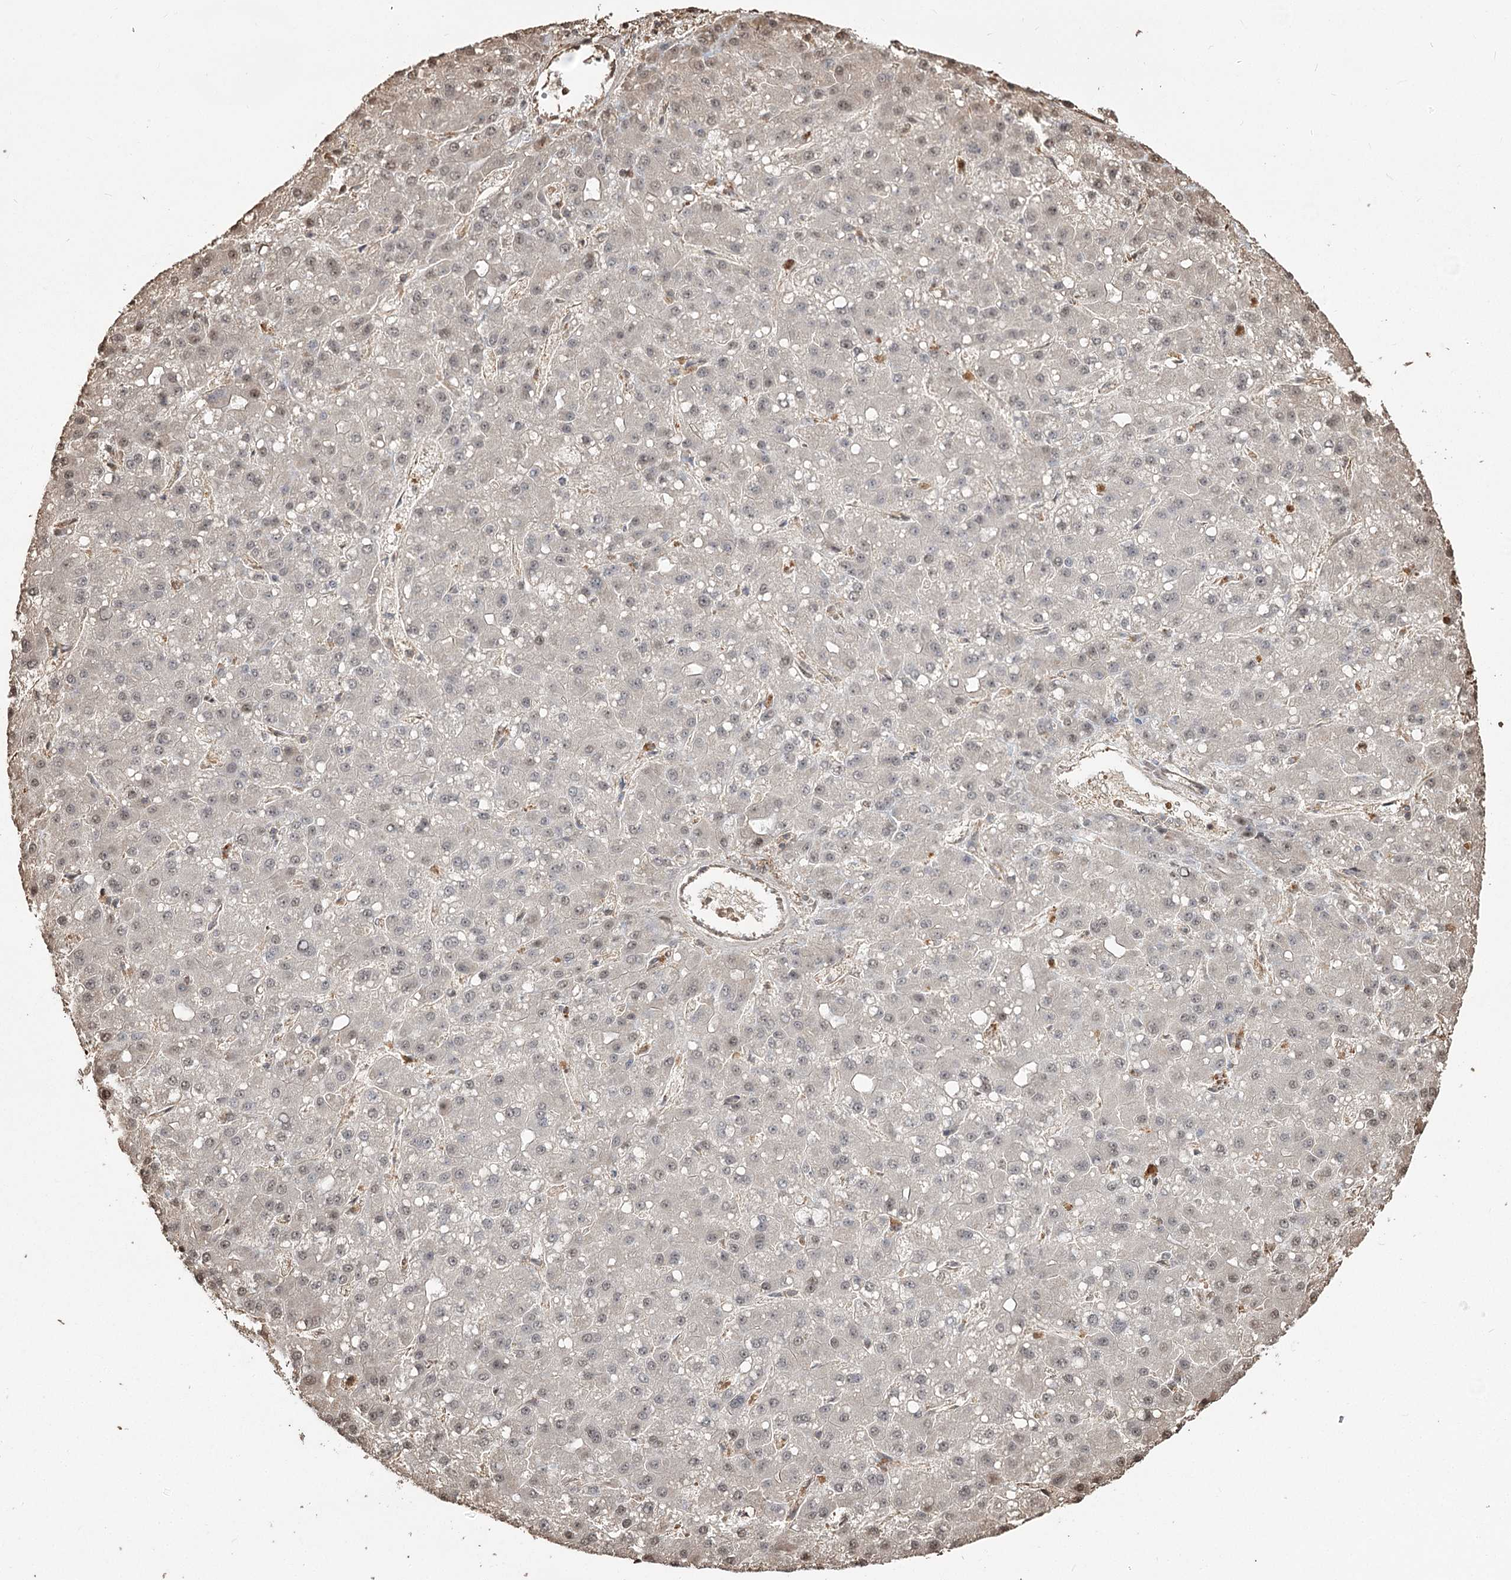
{"staining": {"intensity": "negative", "quantity": "none", "location": "none"}, "tissue": "liver cancer", "cell_type": "Tumor cells", "image_type": "cancer", "snomed": [{"axis": "morphology", "description": "Carcinoma, Hepatocellular, NOS"}, {"axis": "topography", "description": "Liver"}], "caption": "This is an immunohistochemistry (IHC) histopathology image of liver cancer. There is no expression in tumor cells.", "gene": "PLCH1", "patient": {"sex": "male", "age": 67}}